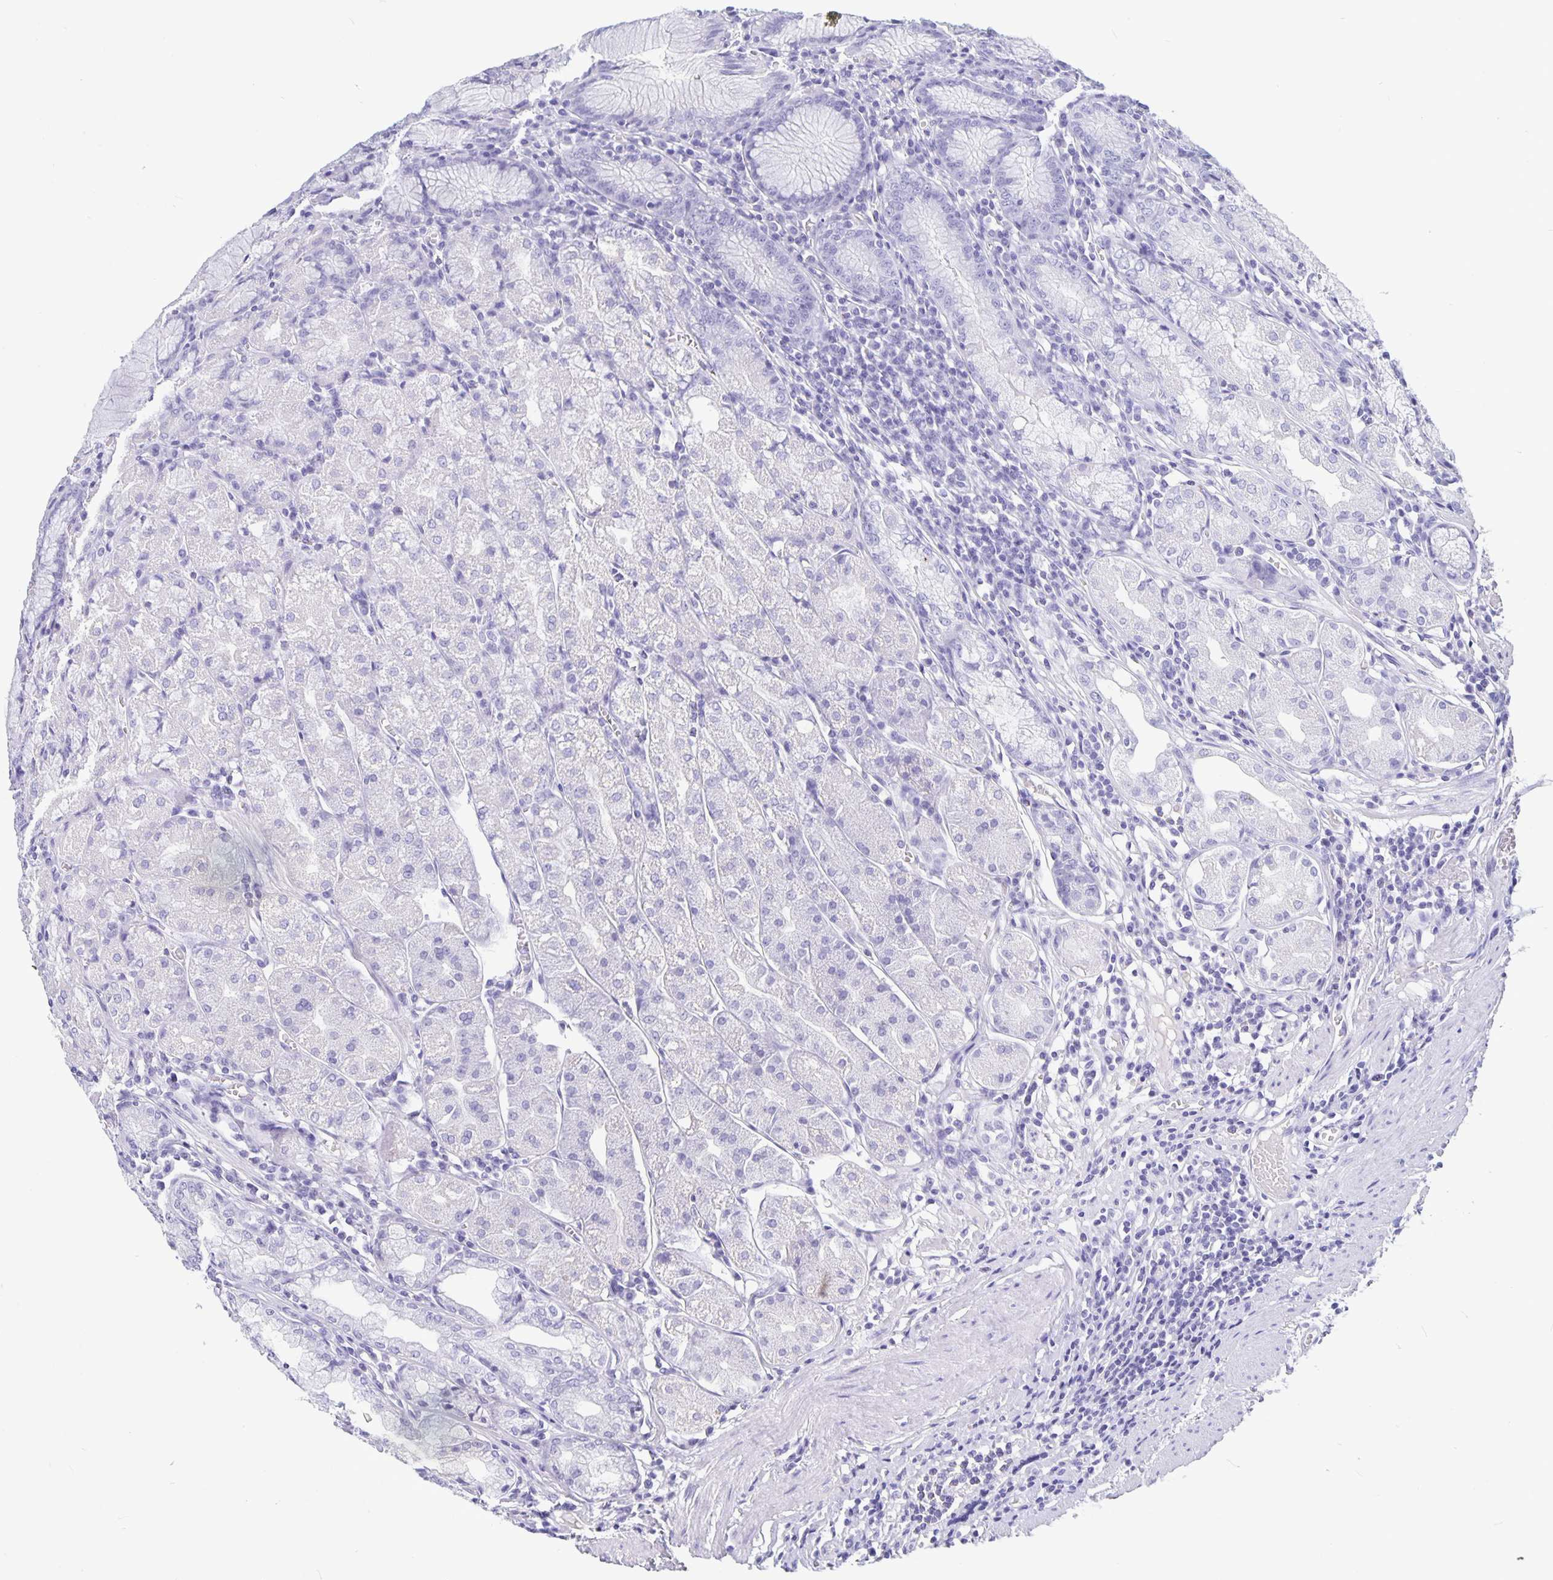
{"staining": {"intensity": "negative", "quantity": "none", "location": "none"}, "tissue": "stomach", "cell_type": "Glandular cells", "image_type": "normal", "snomed": [{"axis": "morphology", "description": "Normal tissue, NOS"}, {"axis": "topography", "description": "Stomach"}], "caption": "A photomicrograph of human stomach is negative for staining in glandular cells. (Immunohistochemistry (ihc), brightfield microscopy, high magnification).", "gene": "BPIFA3", "patient": {"sex": "male", "age": 55}}